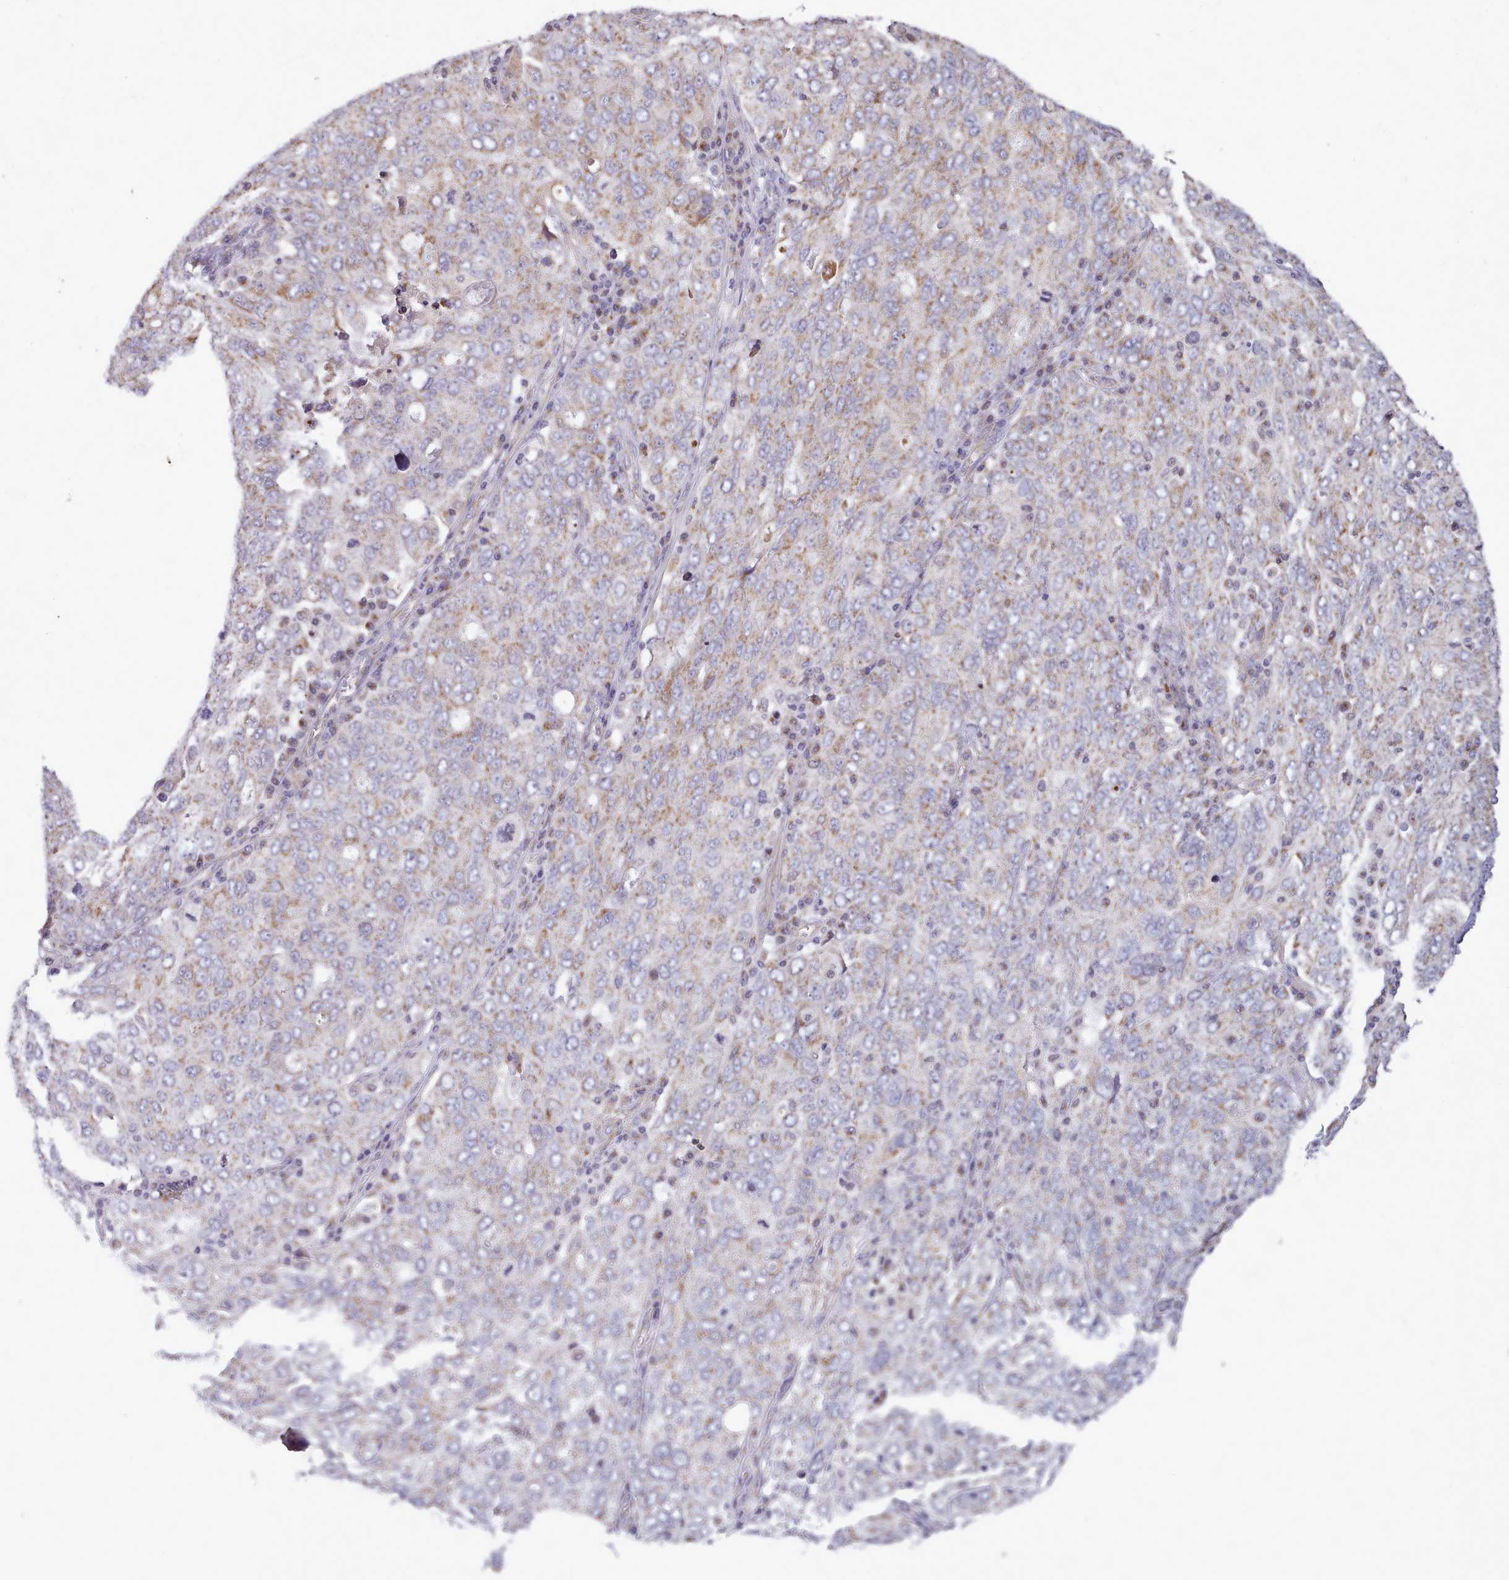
{"staining": {"intensity": "moderate", "quantity": "25%-75%", "location": "cytoplasmic/membranous"}, "tissue": "ovarian cancer", "cell_type": "Tumor cells", "image_type": "cancer", "snomed": [{"axis": "morphology", "description": "Carcinoma, endometroid"}, {"axis": "topography", "description": "Ovary"}], "caption": "Immunohistochemical staining of human ovarian cancer shows medium levels of moderate cytoplasmic/membranous expression in approximately 25%-75% of tumor cells.", "gene": "SLC52A3", "patient": {"sex": "female", "age": 62}}